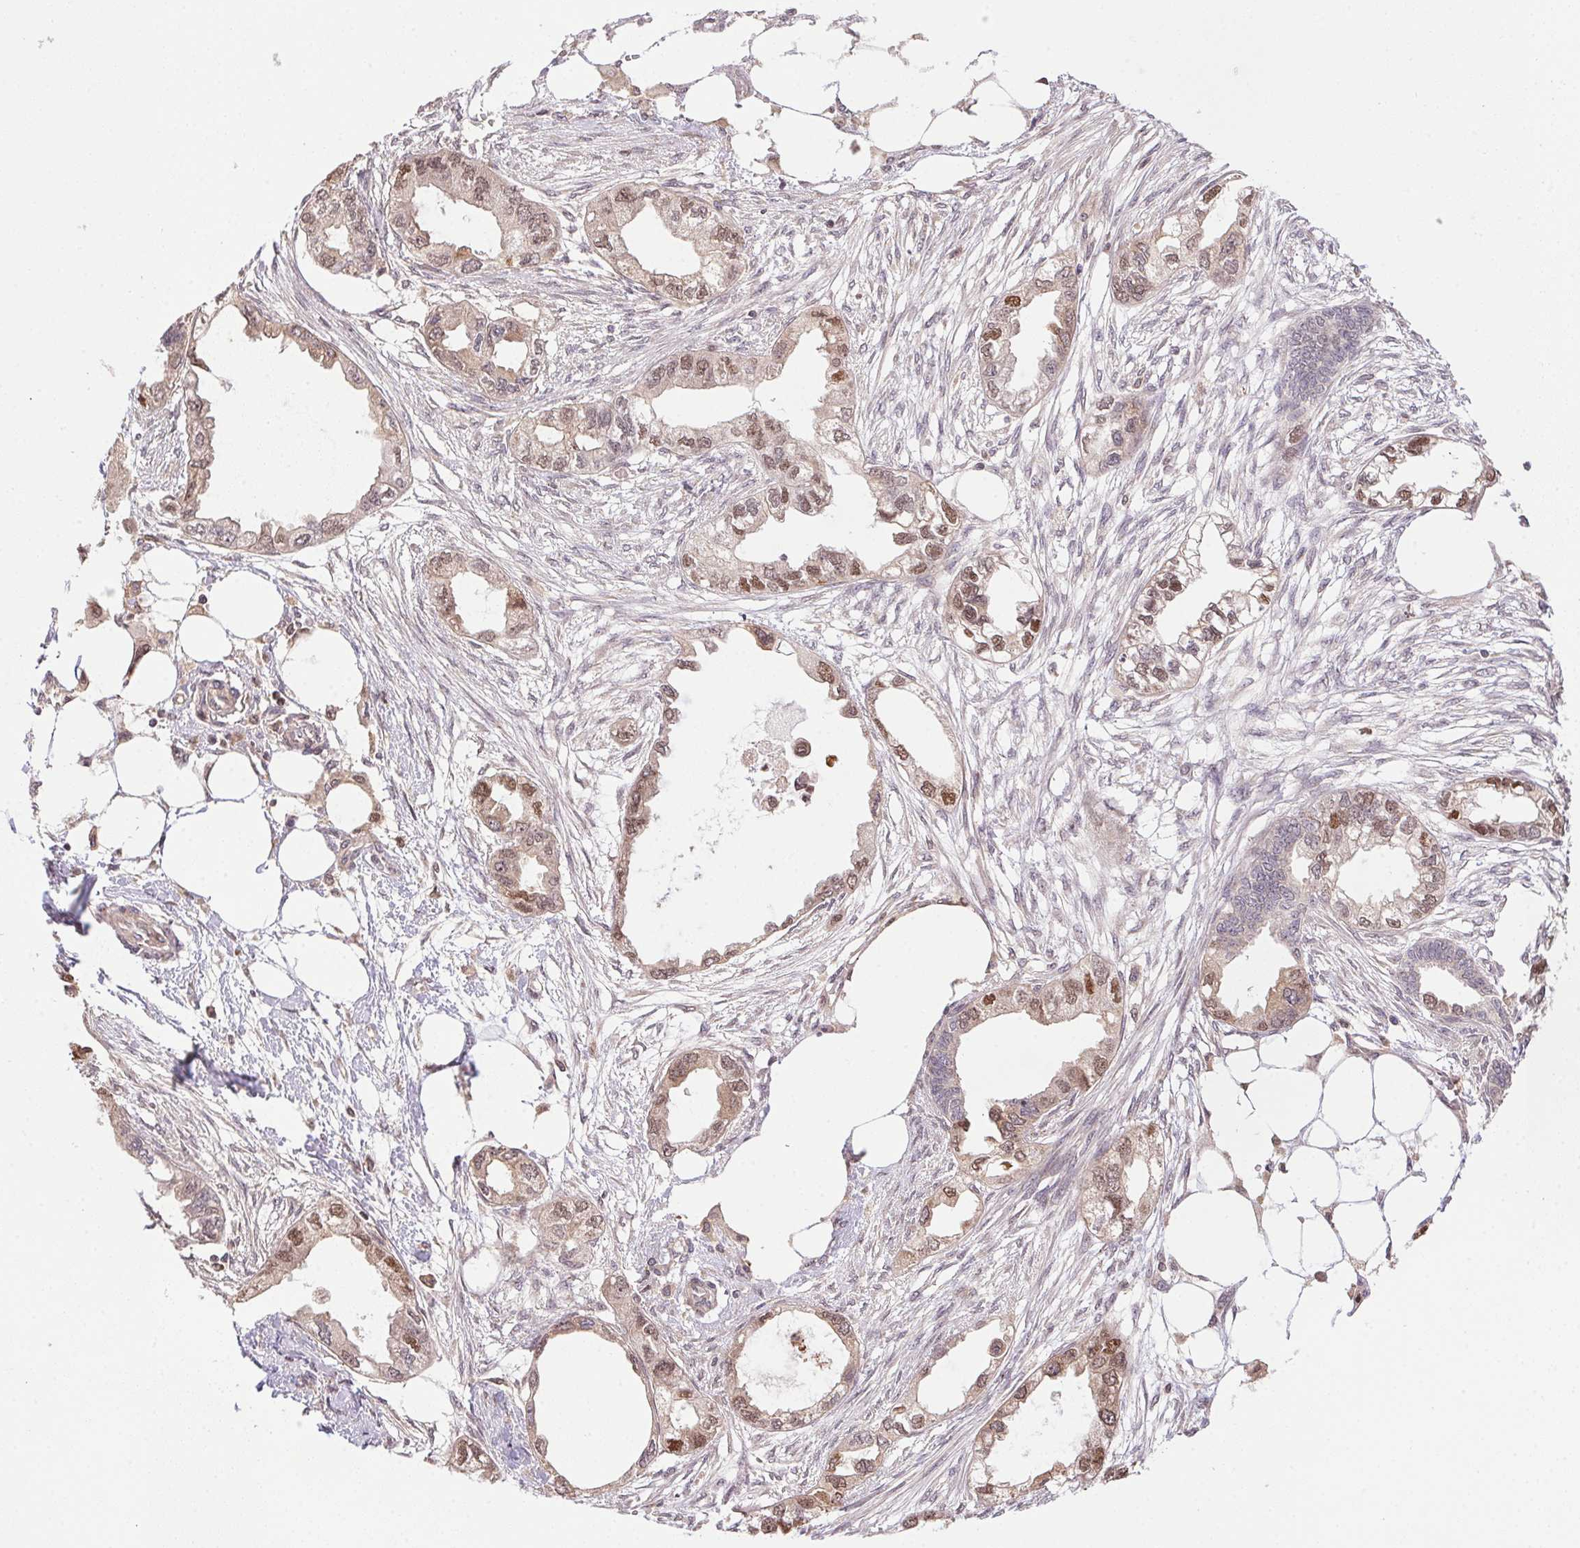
{"staining": {"intensity": "moderate", "quantity": ">75%", "location": "nuclear"}, "tissue": "endometrial cancer", "cell_type": "Tumor cells", "image_type": "cancer", "snomed": [{"axis": "morphology", "description": "Adenocarcinoma, NOS"}, {"axis": "morphology", "description": "Adenocarcinoma, metastatic, NOS"}, {"axis": "topography", "description": "Adipose tissue"}, {"axis": "topography", "description": "Endometrium"}], "caption": "Immunohistochemistry (IHC) staining of metastatic adenocarcinoma (endometrial), which demonstrates medium levels of moderate nuclear expression in approximately >75% of tumor cells indicating moderate nuclear protein staining. The staining was performed using DAB (brown) for protein detection and nuclei were counterstained in hematoxylin (blue).", "gene": "MEX3D", "patient": {"sex": "female", "age": 67}}